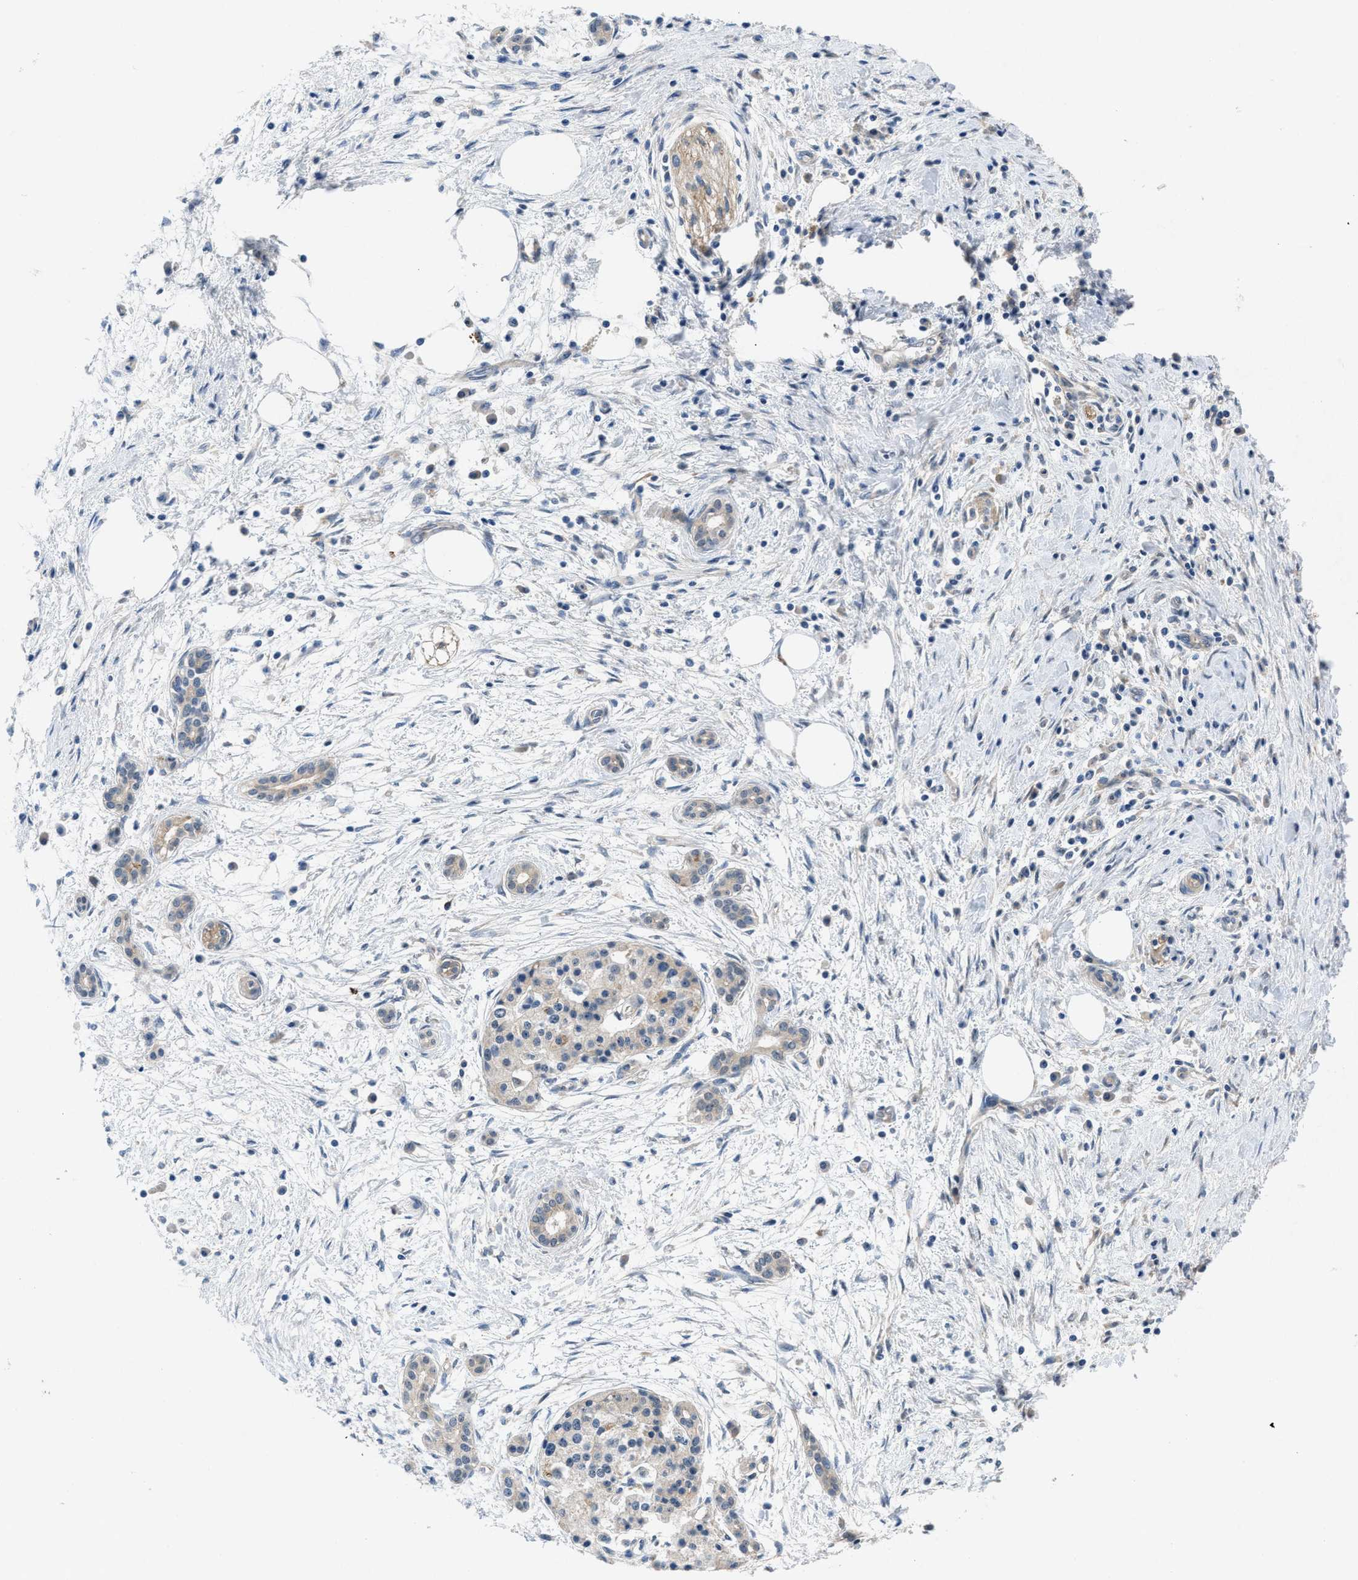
{"staining": {"intensity": "negative", "quantity": "none", "location": "none"}, "tissue": "pancreatic cancer", "cell_type": "Tumor cells", "image_type": "cancer", "snomed": [{"axis": "morphology", "description": "Adenocarcinoma, NOS"}, {"axis": "topography", "description": "Pancreas"}], "caption": "A micrograph of pancreatic cancer stained for a protein demonstrates no brown staining in tumor cells.", "gene": "PANX1", "patient": {"sex": "female", "age": 70}}